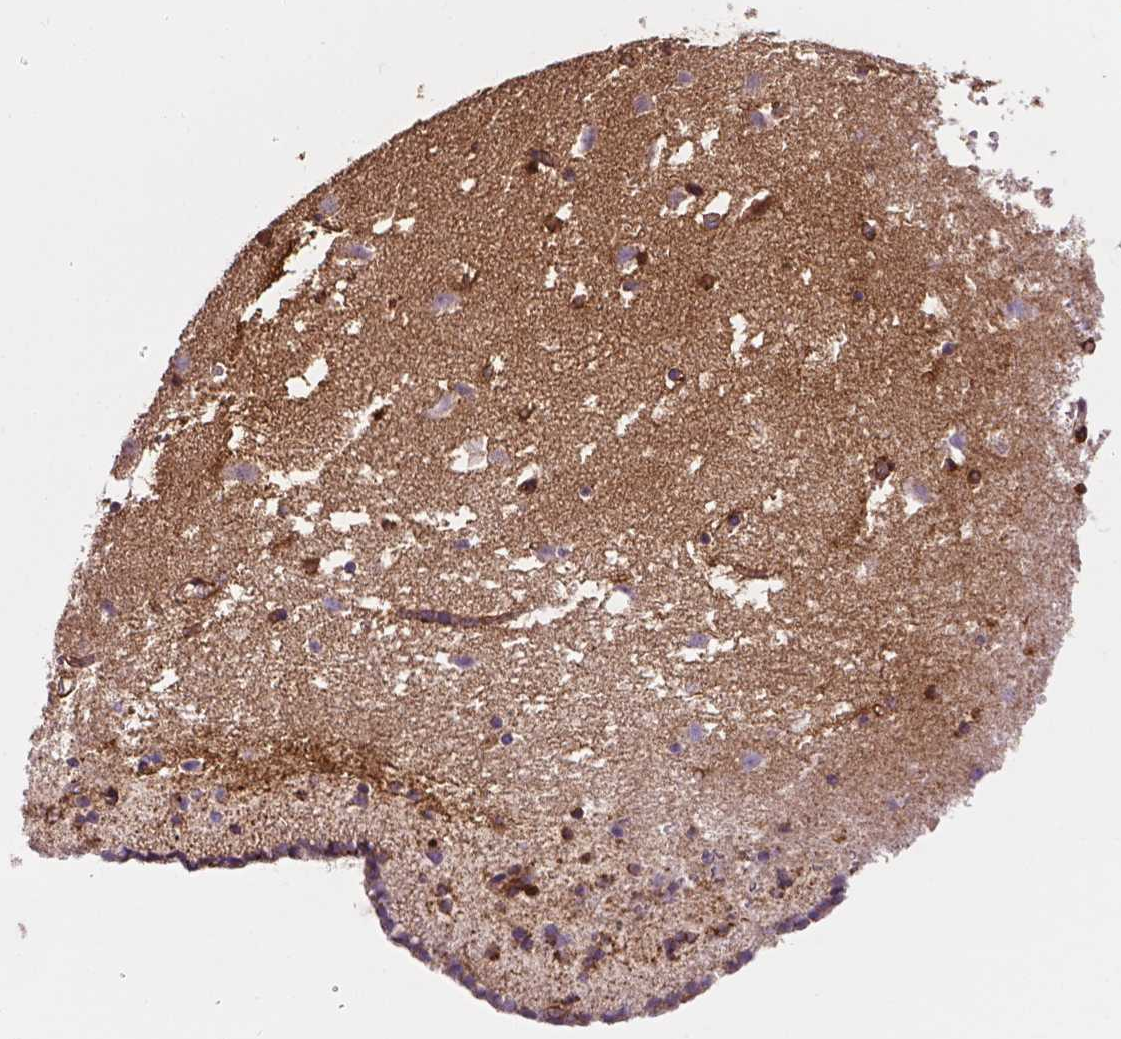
{"staining": {"intensity": "strong", "quantity": "25%-75%", "location": "cytoplasmic/membranous,nuclear"}, "tissue": "caudate", "cell_type": "Glial cells", "image_type": "normal", "snomed": [{"axis": "morphology", "description": "Normal tissue, NOS"}, {"axis": "topography", "description": "Lateral ventricle wall"}], "caption": "Protein staining of benign caudate reveals strong cytoplasmic/membranous,nuclear positivity in about 25%-75% of glial cells.", "gene": "APOE", "patient": {"sex": "female", "age": 42}}